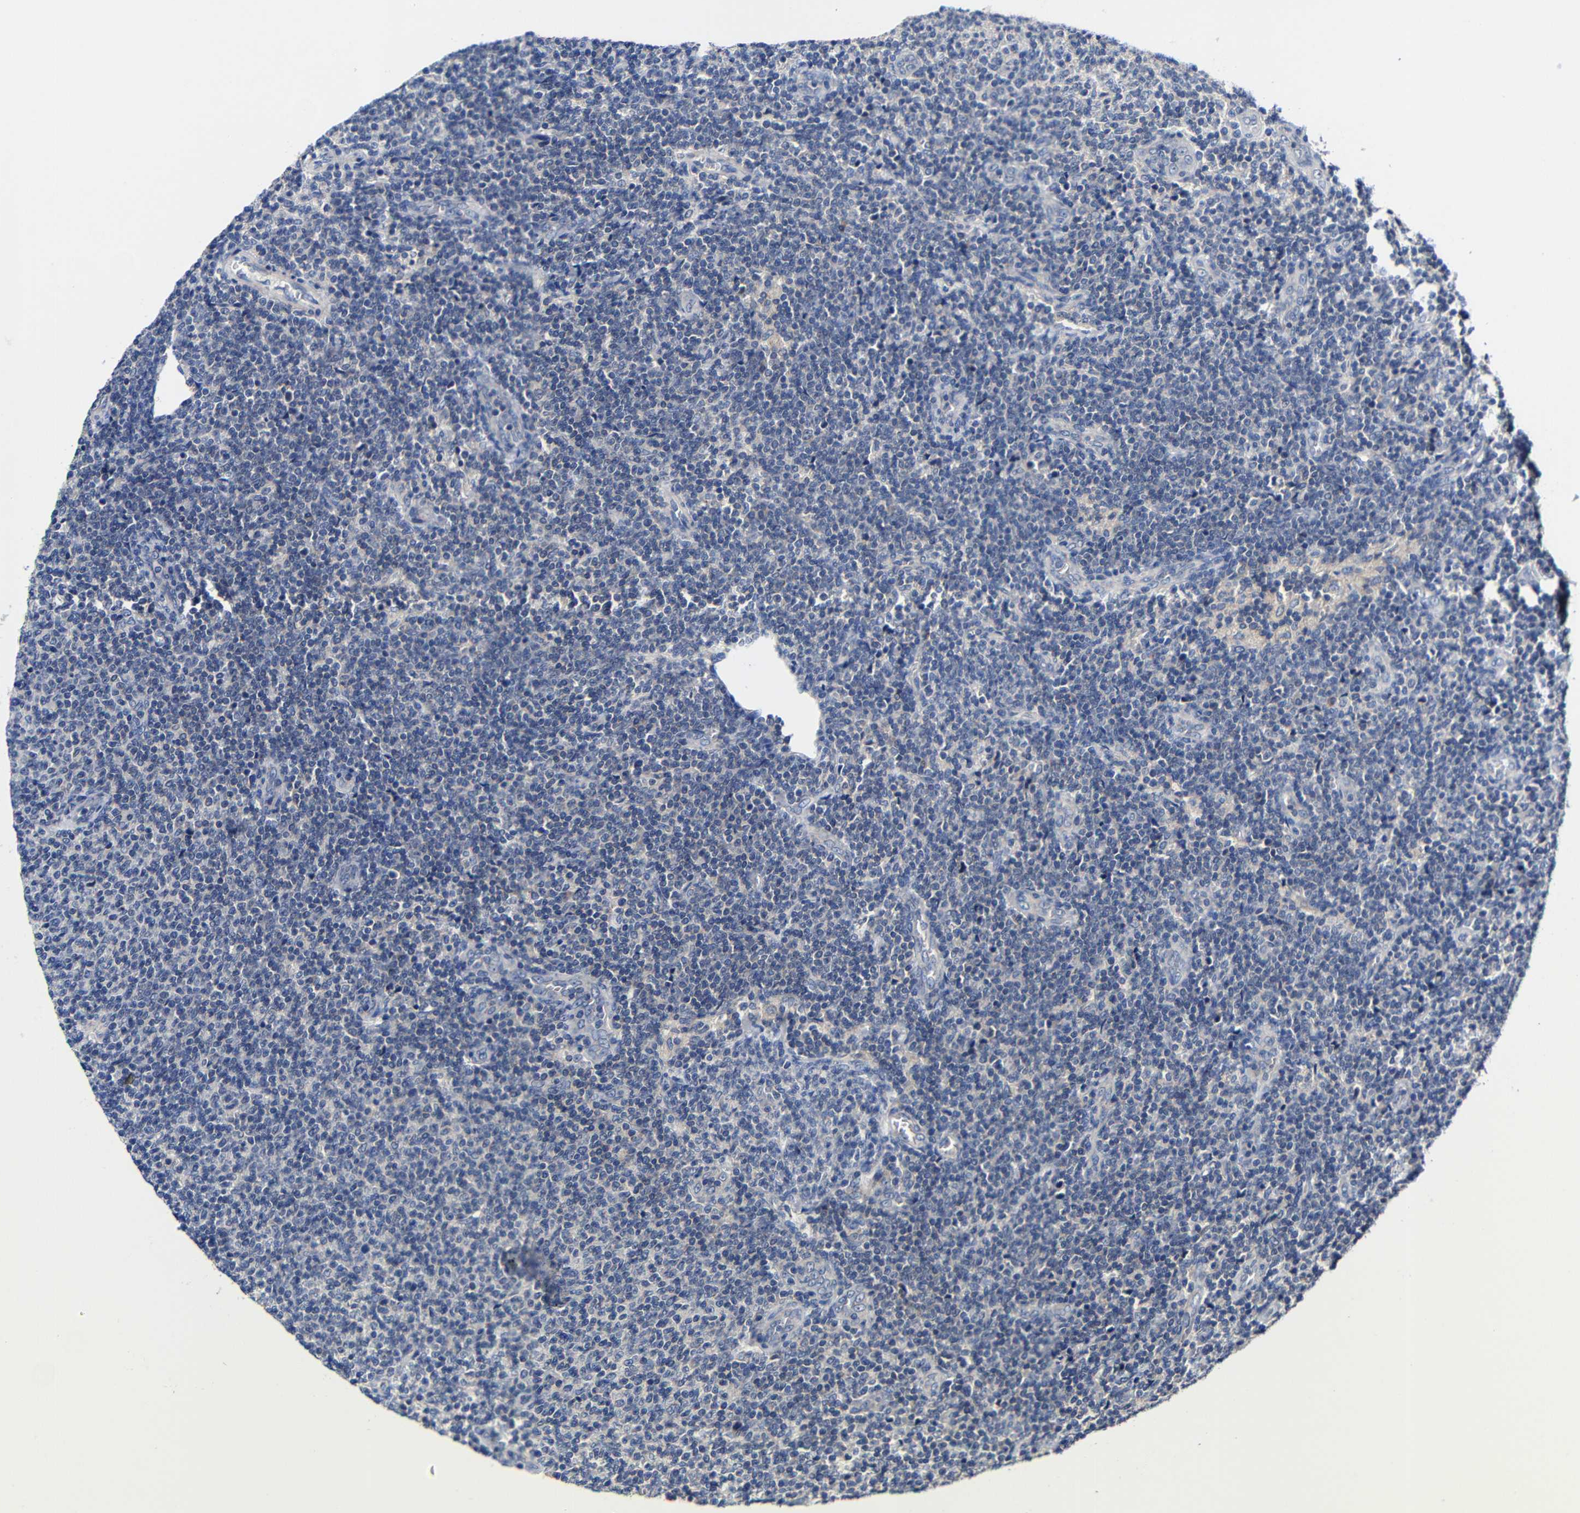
{"staining": {"intensity": "negative", "quantity": "none", "location": "none"}, "tissue": "lymphoma", "cell_type": "Tumor cells", "image_type": "cancer", "snomed": [{"axis": "morphology", "description": "Malignant lymphoma, non-Hodgkin's type, Low grade"}, {"axis": "topography", "description": "Lymph node"}], "caption": "An image of low-grade malignant lymphoma, non-Hodgkin's type stained for a protein displays no brown staining in tumor cells.", "gene": "LPAR5", "patient": {"sex": "male", "age": 66}}